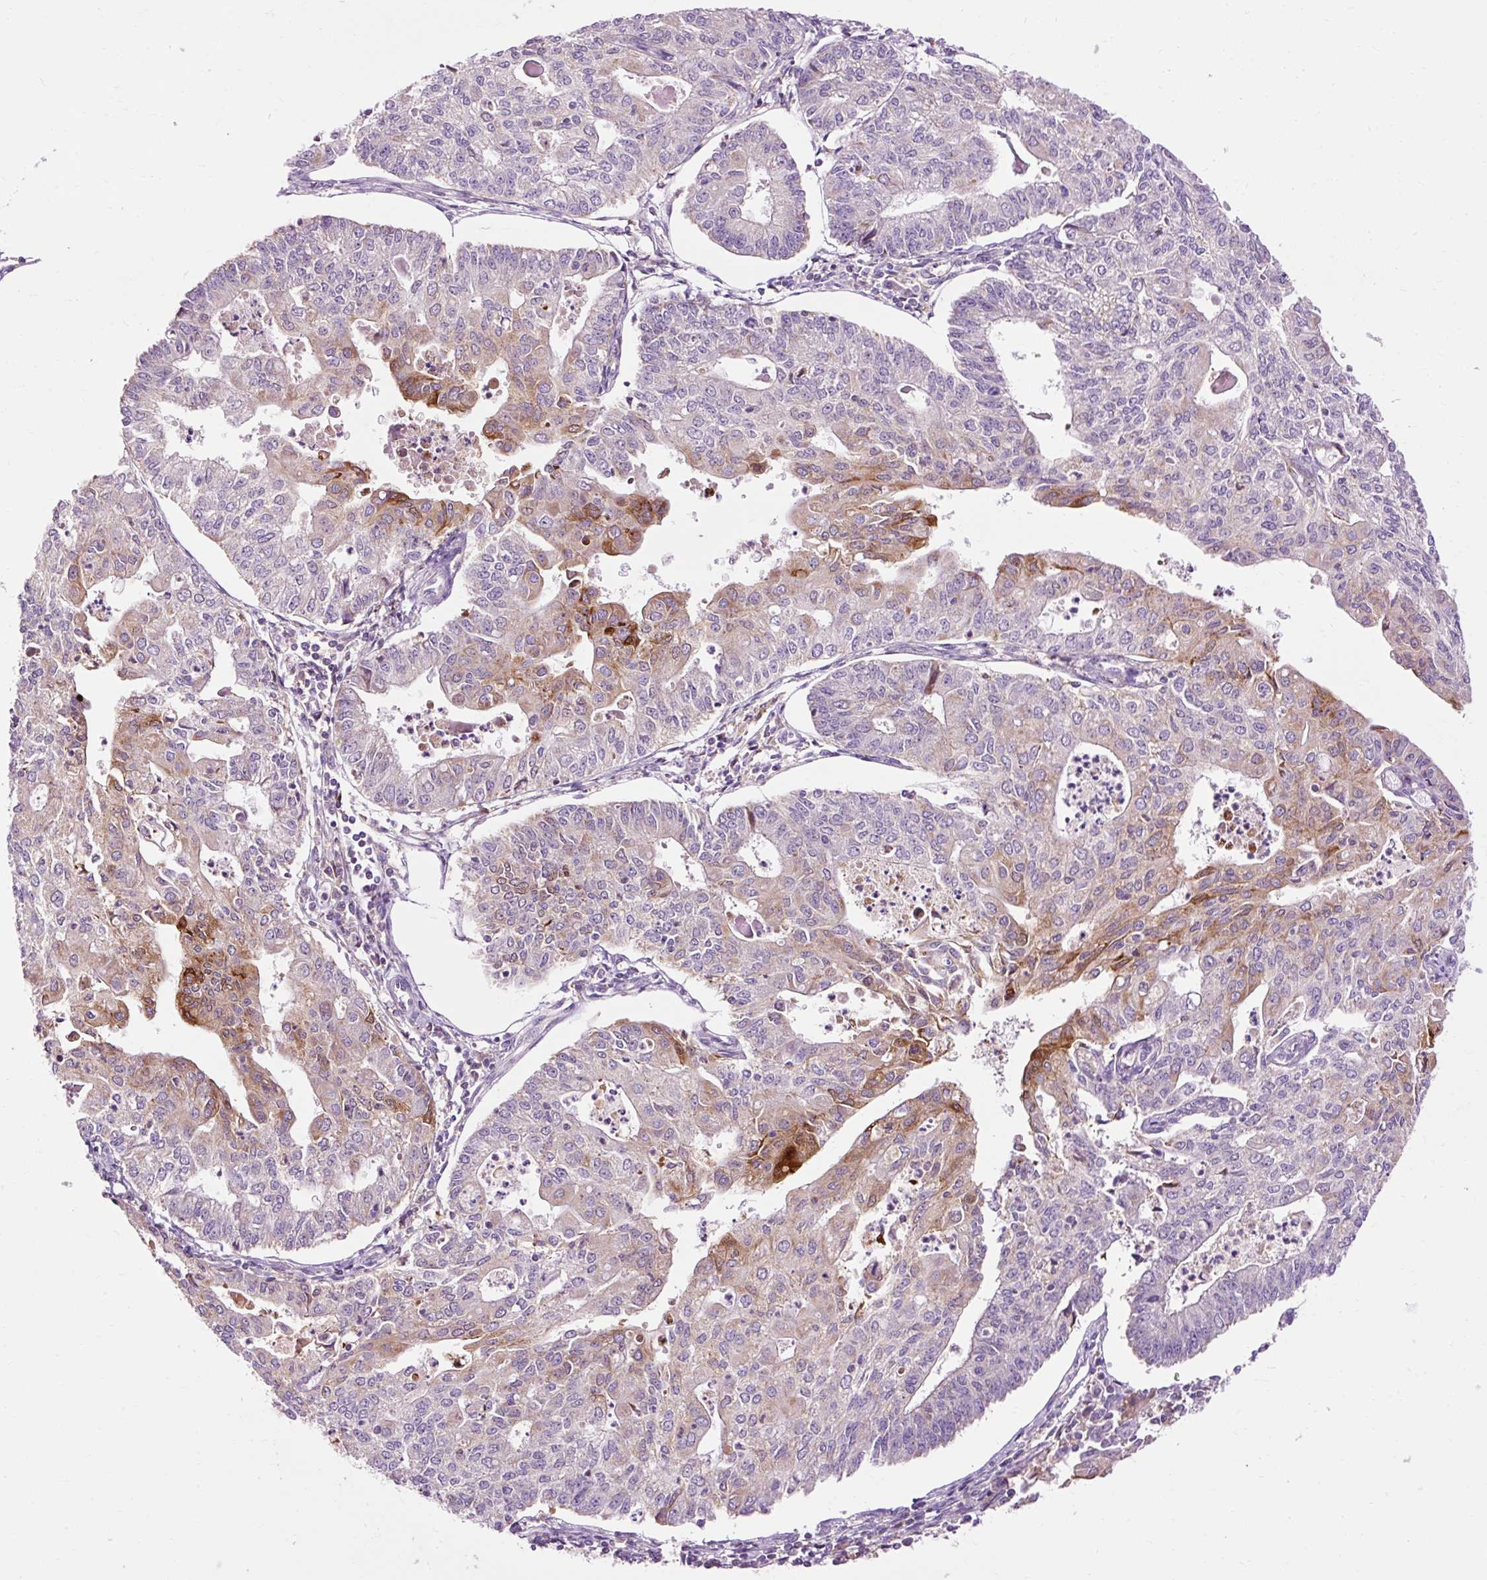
{"staining": {"intensity": "moderate", "quantity": "25%-75%", "location": "cytoplasmic/membranous"}, "tissue": "endometrial cancer", "cell_type": "Tumor cells", "image_type": "cancer", "snomed": [{"axis": "morphology", "description": "Adenocarcinoma, NOS"}, {"axis": "topography", "description": "Endometrium"}], "caption": "Endometrial cancer (adenocarcinoma) tissue reveals moderate cytoplasmic/membranous staining in approximately 25%-75% of tumor cells Using DAB (brown) and hematoxylin (blue) stains, captured at high magnification using brightfield microscopy.", "gene": "CD83", "patient": {"sex": "female", "age": 56}}